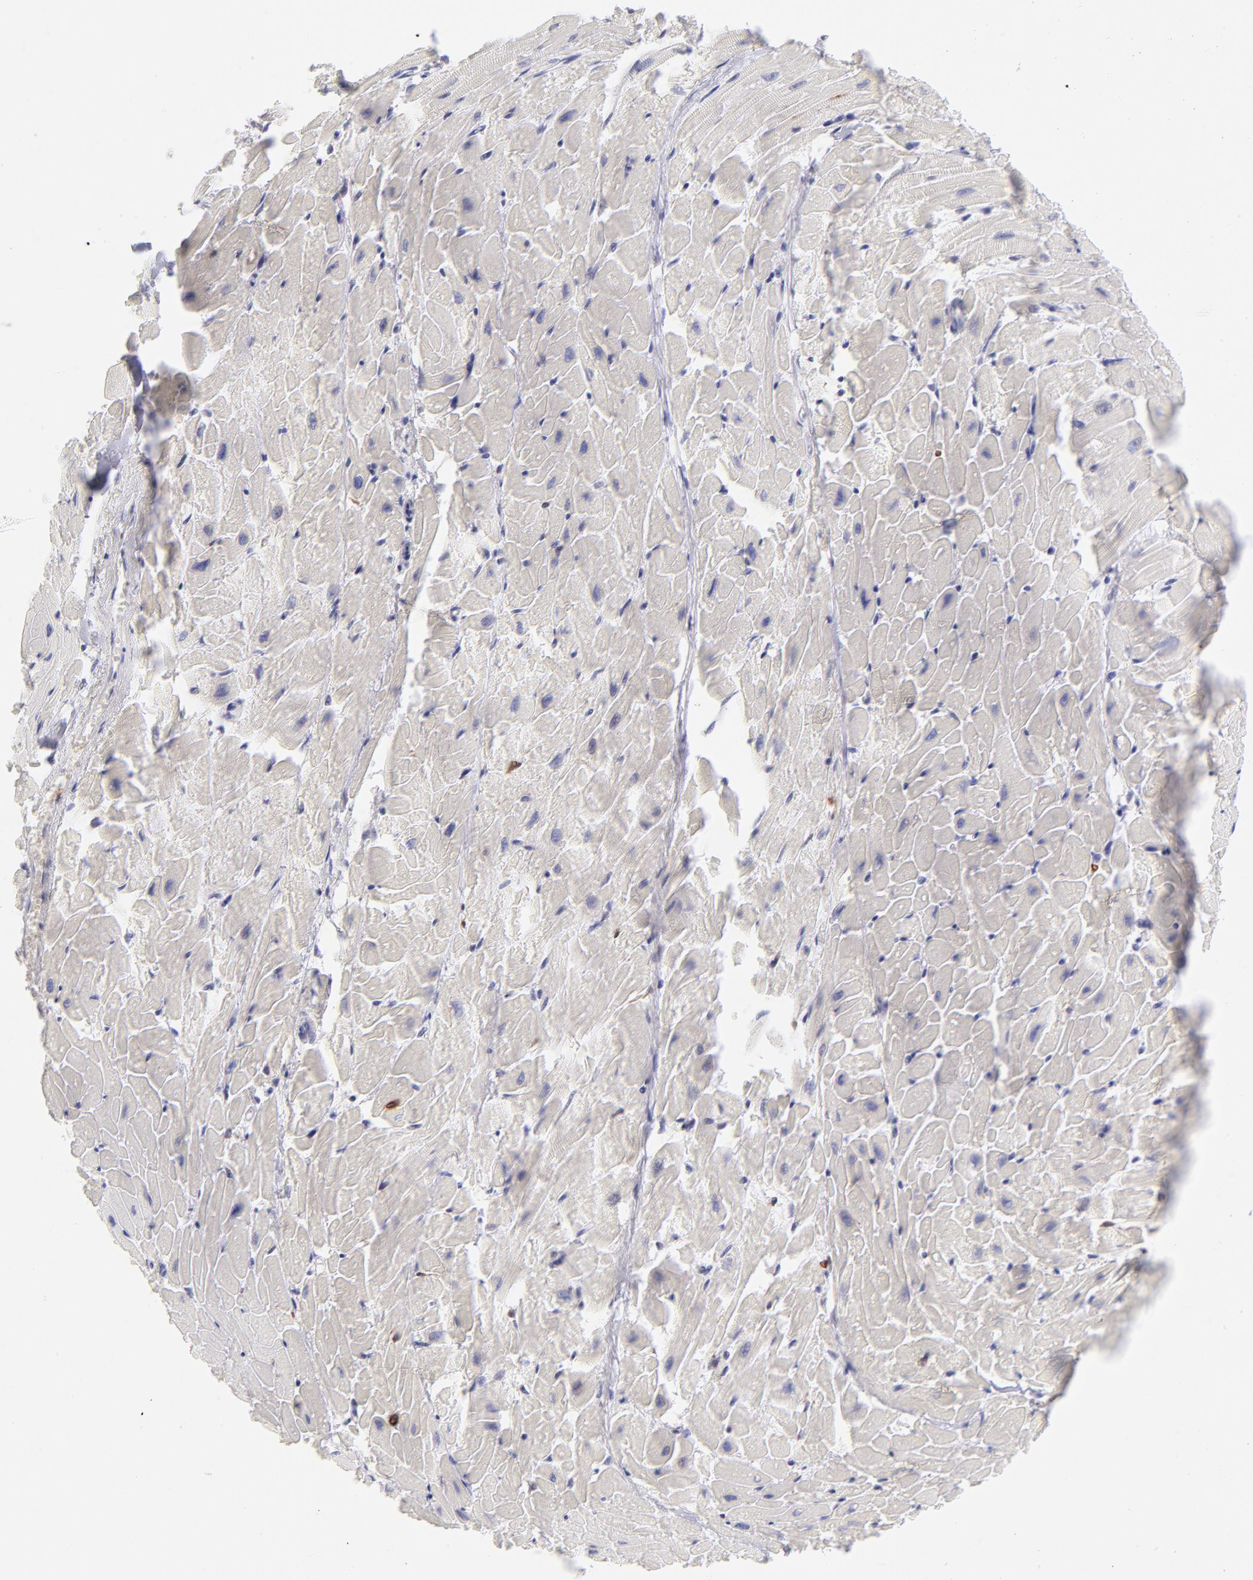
{"staining": {"intensity": "negative", "quantity": "none", "location": "none"}, "tissue": "heart muscle", "cell_type": "Cardiomyocytes", "image_type": "normal", "snomed": [{"axis": "morphology", "description": "Normal tissue, NOS"}, {"axis": "topography", "description": "Heart"}], "caption": "Histopathology image shows no significant protein positivity in cardiomyocytes of benign heart muscle. (IHC, brightfield microscopy, high magnification).", "gene": "LTB4R", "patient": {"sex": "female", "age": 19}}